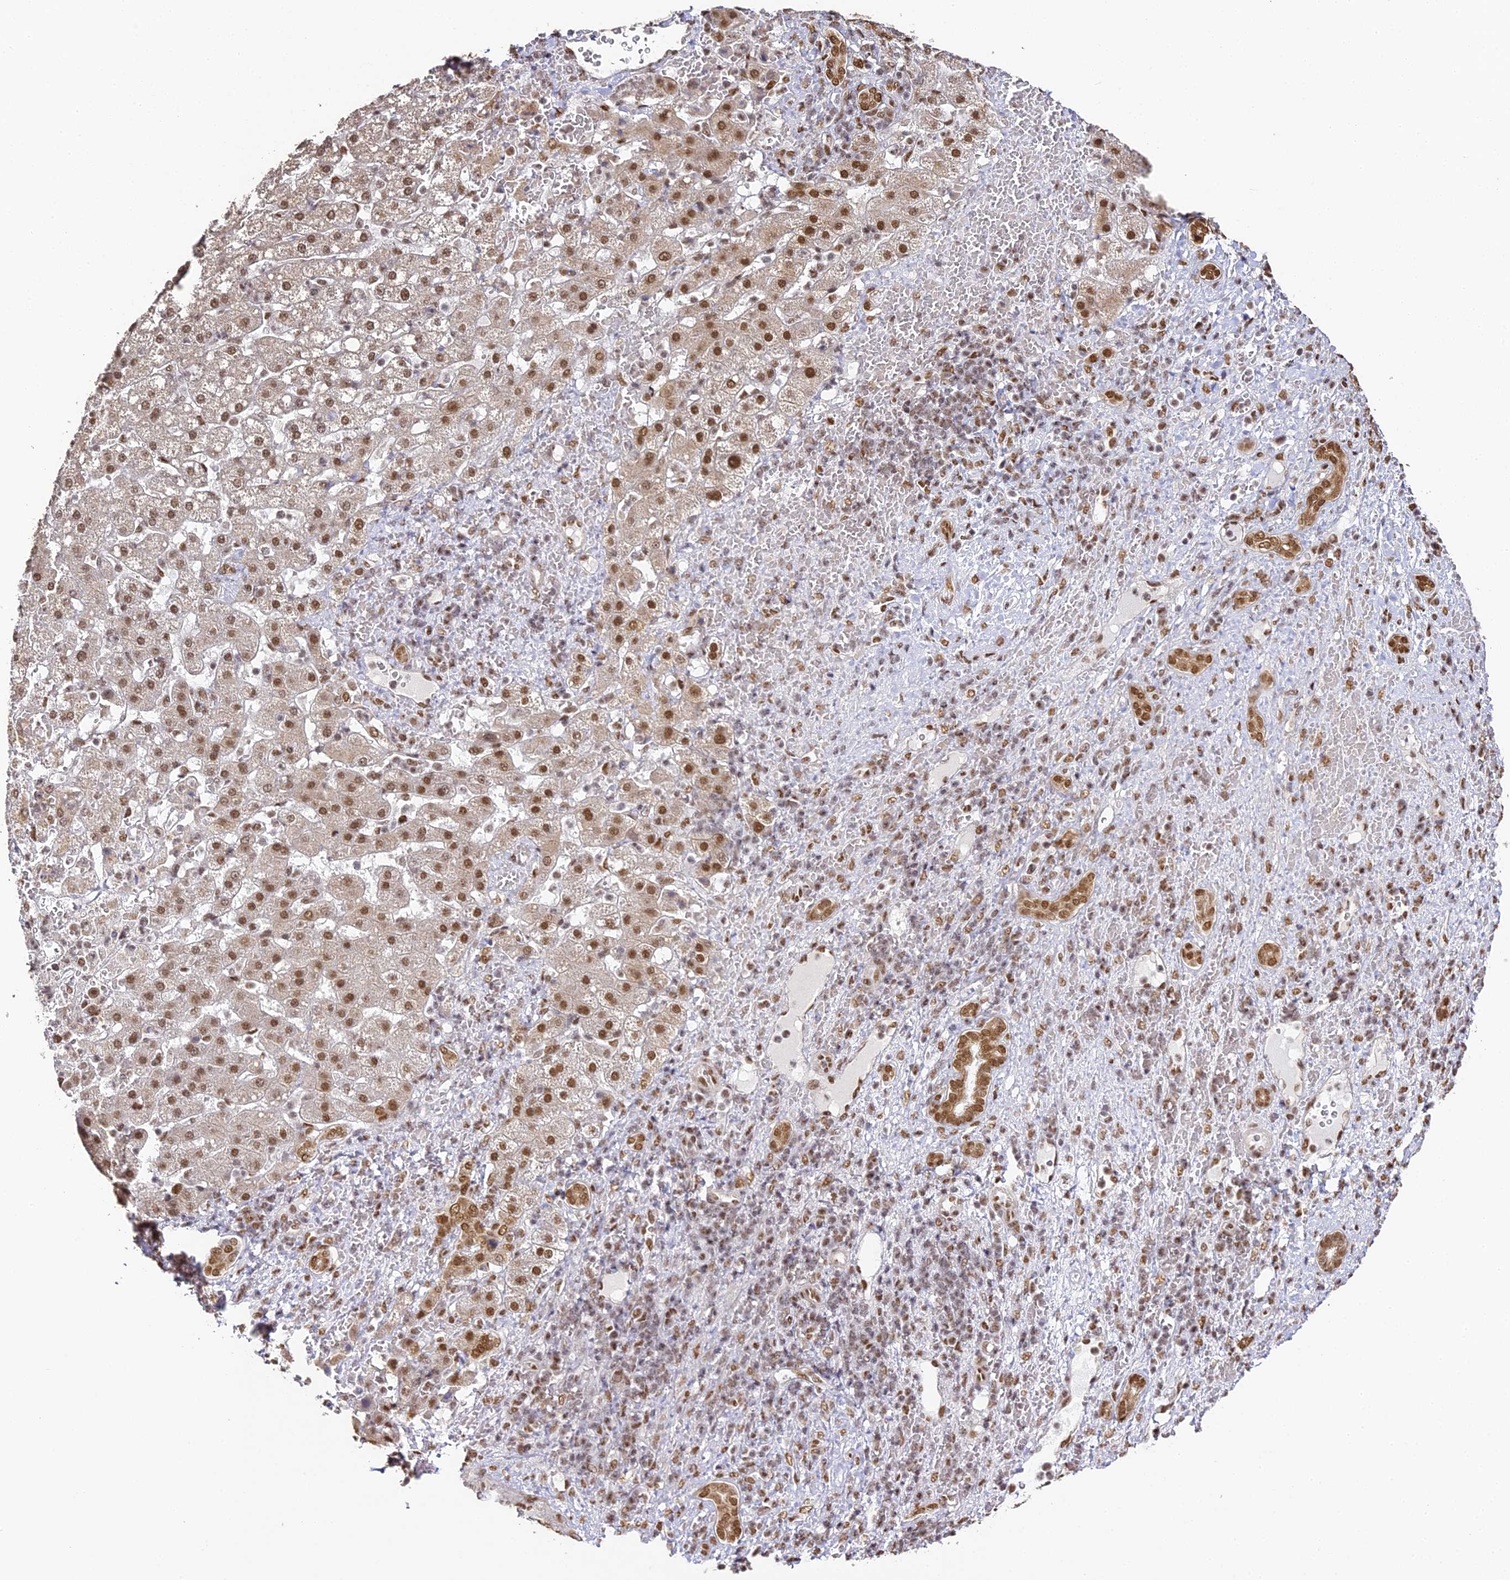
{"staining": {"intensity": "moderate", "quantity": ">75%", "location": "nuclear"}, "tissue": "liver cancer", "cell_type": "Tumor cells", "image_type": "cancer", "snomed": [{"axis": "morphology", "description": "Normal tissue, NOS"}, {"axis": "morphology", "description": "Carcinoma, Hepatocellular, NOS"}, {"axis": "topography", "description": "Liver"}], "caption": "Liver hepatocellular carcinoma stained with a protein marker exhibits moderate staining in tumor cells.", "gene": "HNRNPA1", "patient": {"sex": "male", "age": 57}}